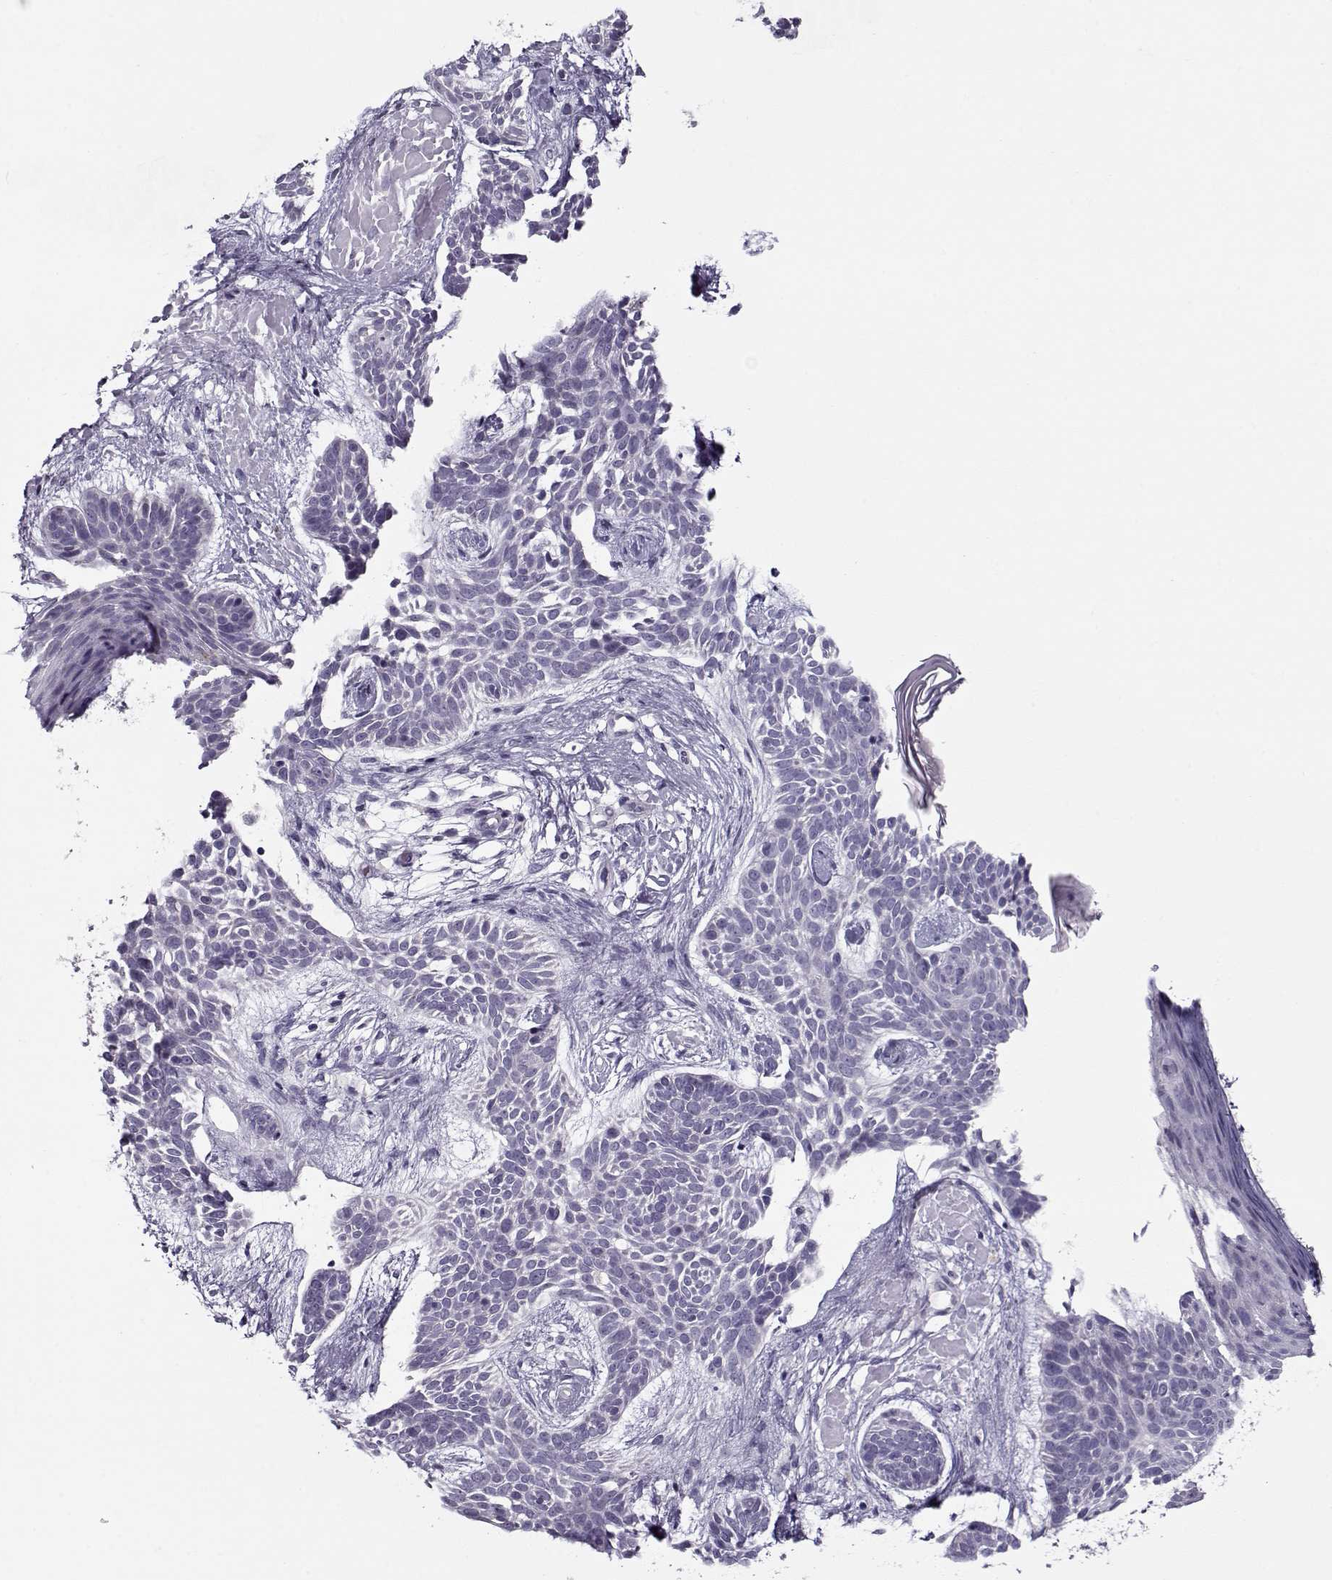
{"staining": {"intensity": "negative", "quantity": "none", "location": "none"}, "tissue": "skin cancer", "cell_type": "Tumor cells", "image_type": "cancer", "snomed": [{"axis": "morphology", "description": "Basal cell carcinoma"}, {"axis": "topography", "description": "Skin"}], "caption": "Skin cancer was stained to show a protein in brown. There is no significant staining in tumor cells.", "gene": "CIBAR1", "patient": {"sex": "male", "age": 85}}